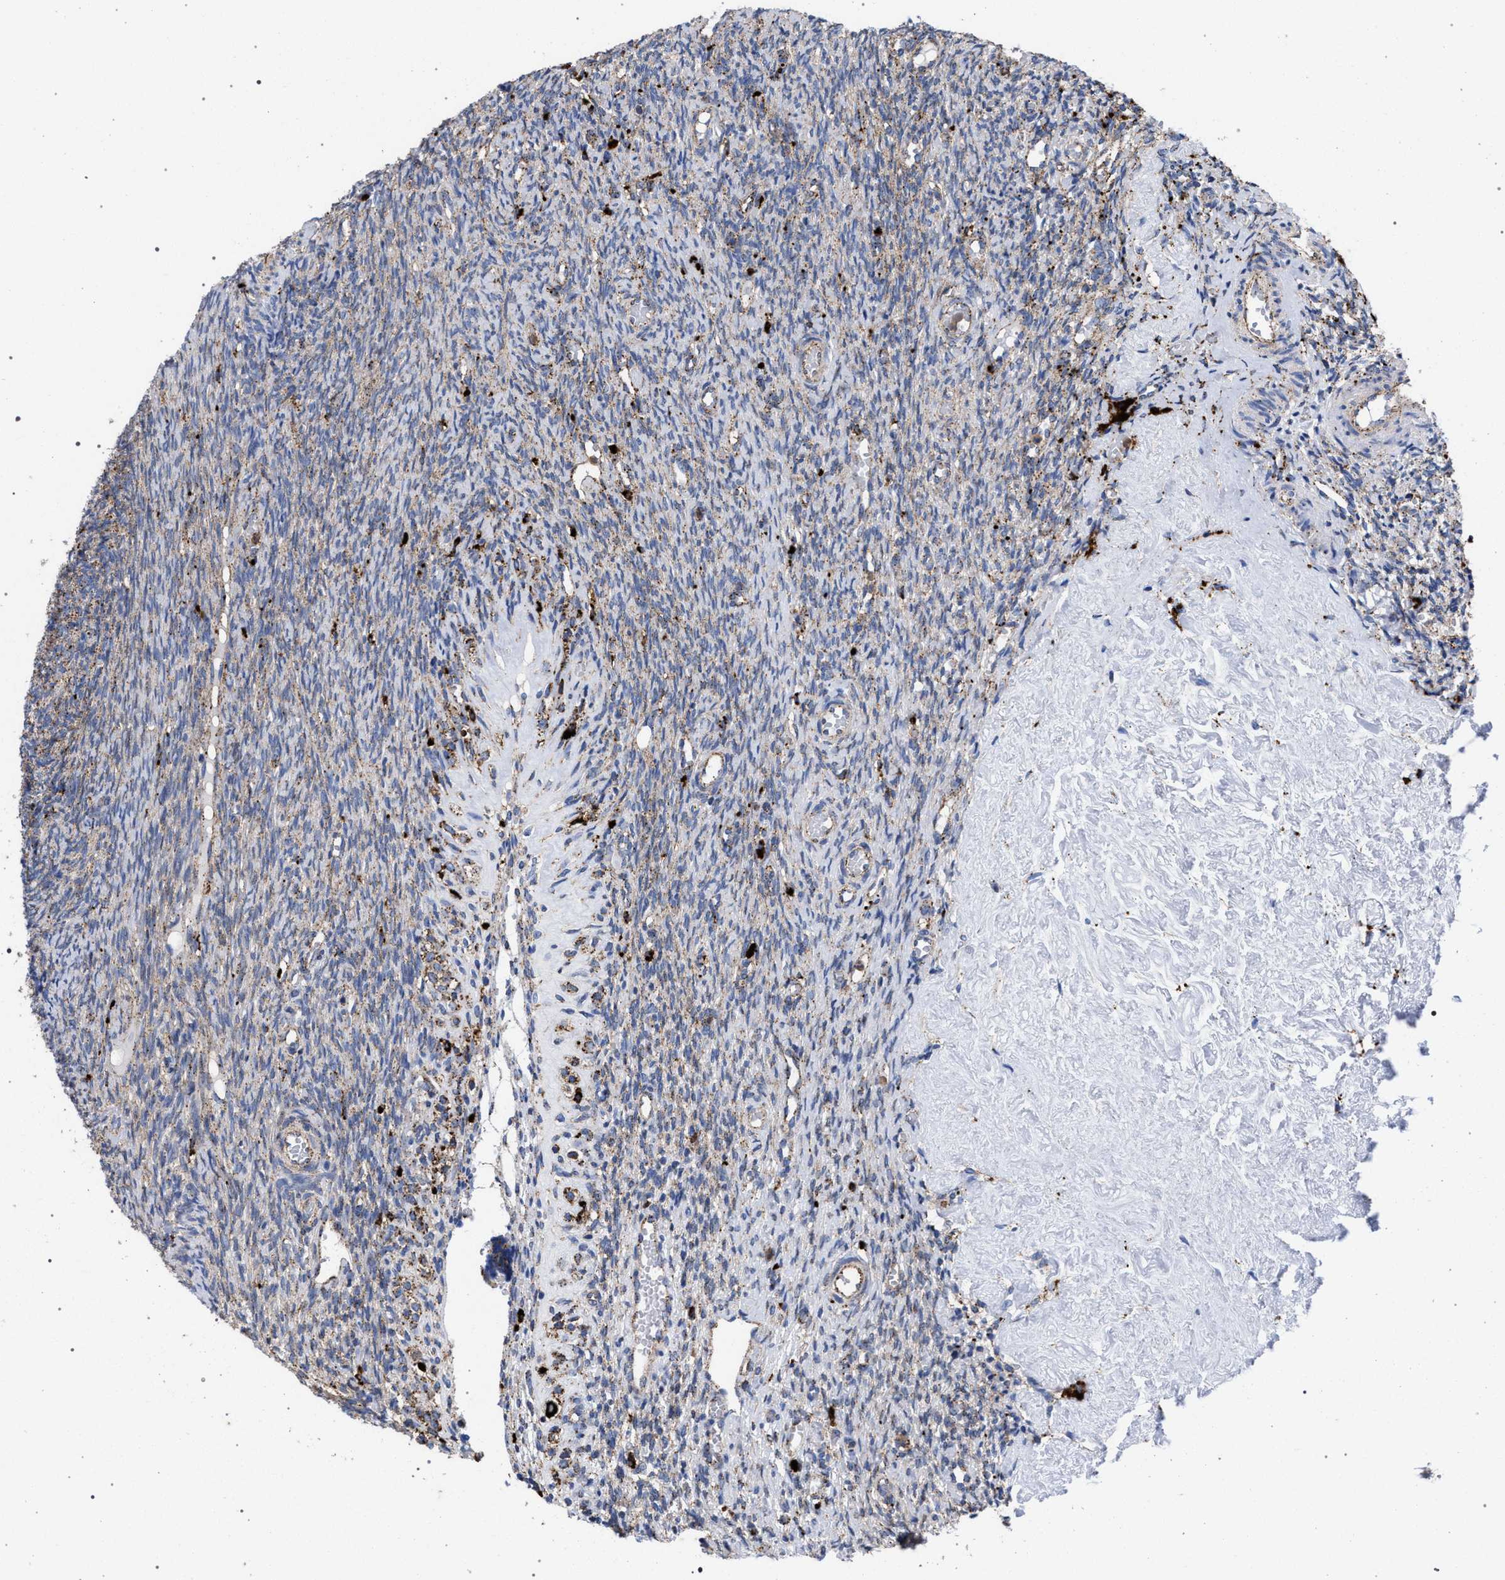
{"staining": {"intensity": "weak", "quantity": "25%-75%", "location": "cytoplasmic/membranous"}, "tissue": "ovary", "cell_type": "Ovarian stroma cells", "image_type": "normal", "snomed": [{"axis": "morphology", "description": "Normal tissue, NOS"}, {"axis": "topography", "description": "Ovary"}], "caption": "Immunohistochemical staining of unremarkable human ovary demonstrates 25%-75% levels of weak cytoplasmic/membranous protein staining in about 25%-75% of ovarian stroma cells. (Stains: DAB in brown, nuclei in blue, Microscopy: brightfield microscopy at high magnification).", "gene": "PPT1", "patient": {"sex": "female", "age": 41}}